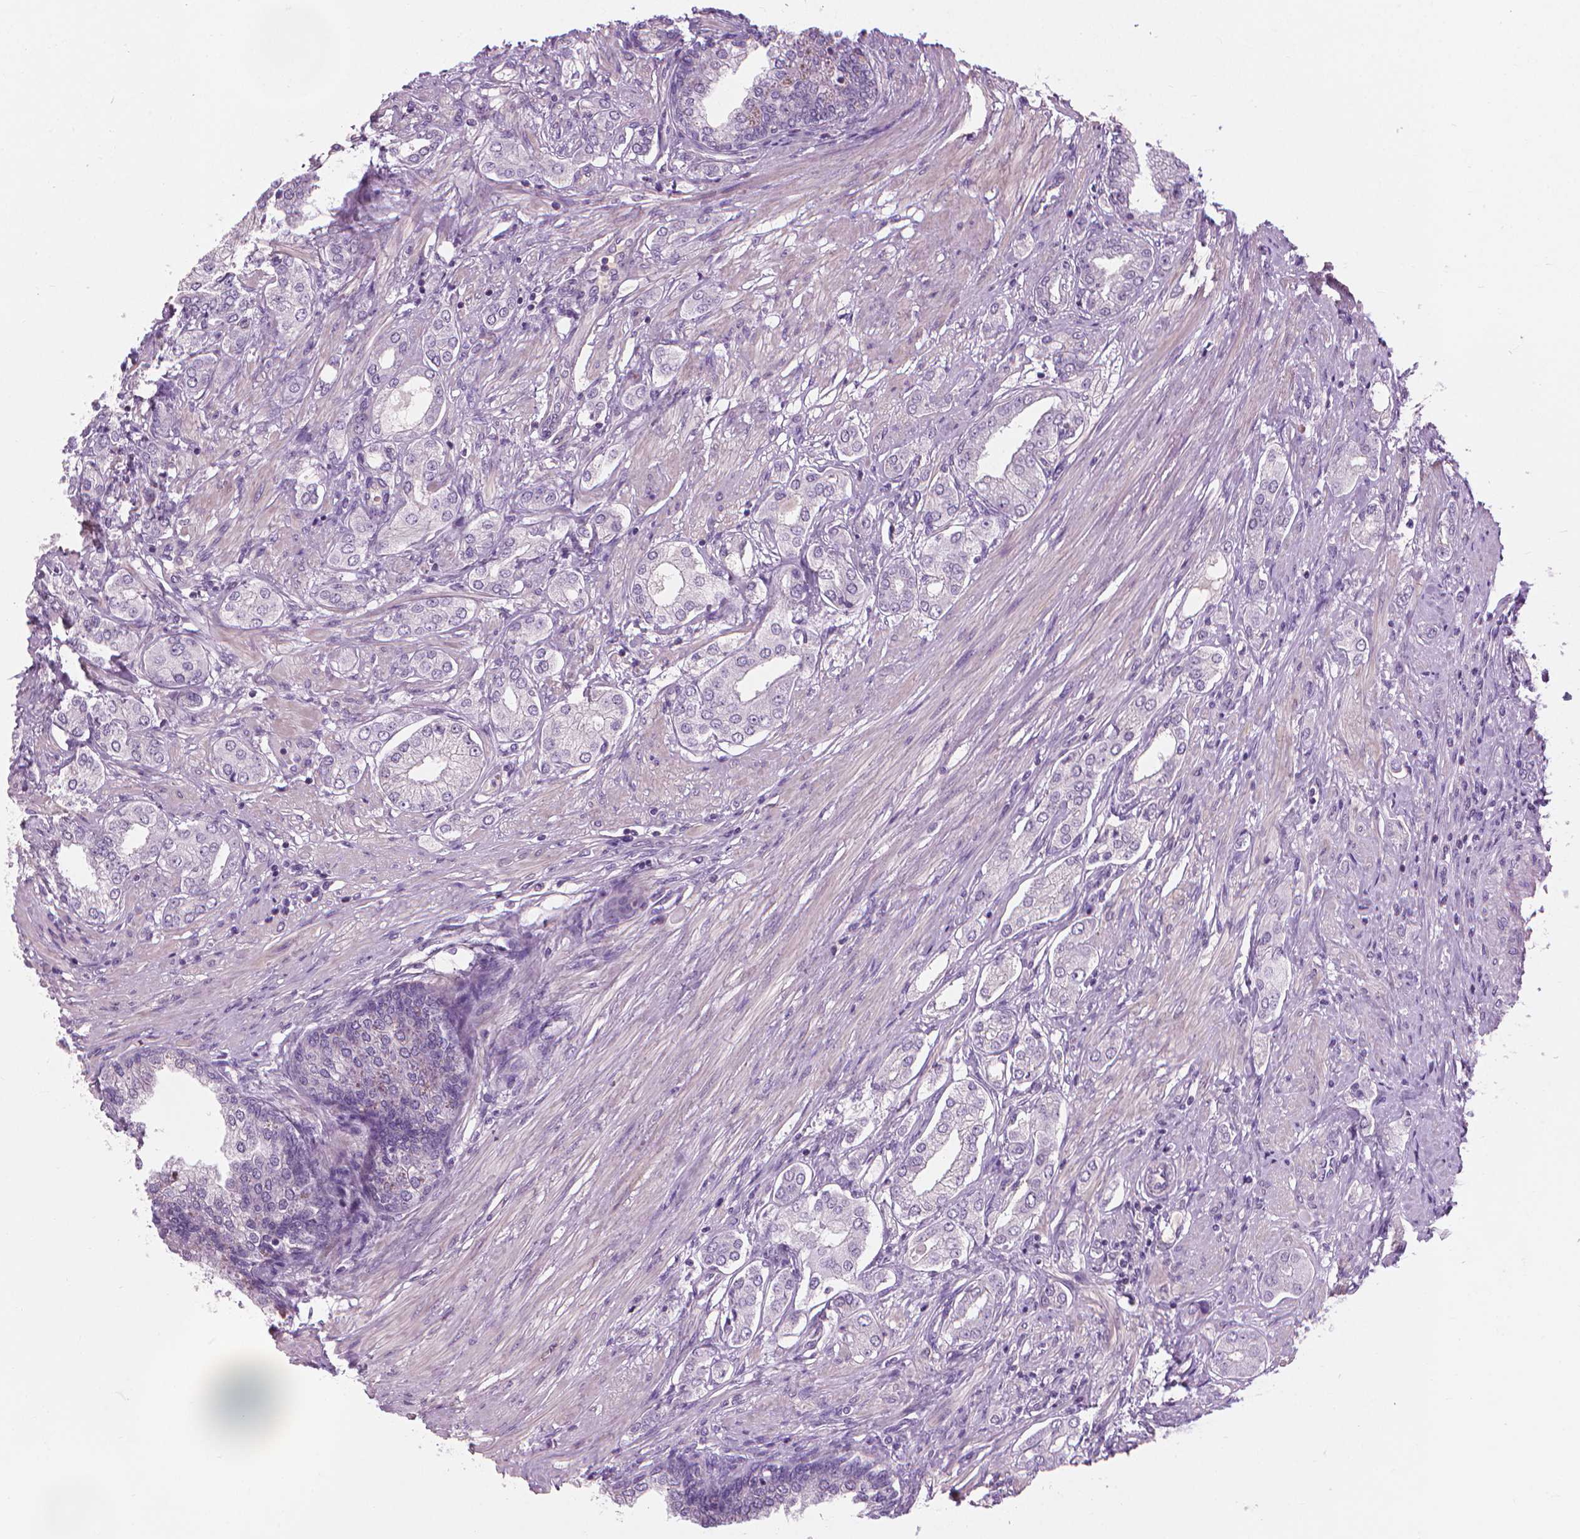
{"staining": {"intensity": "negative", "quantity": "none", "location": "none"}, "tissue": "prostate cancer", "cell_type": "Tumor cells", "image_type": "cancer", "snomed": [{"axis": "morphology", "description": "Adenocarcinoma, NOS"}, {"axis": "topography", "description": "Prostate"}], "caption": "High magnification brightfield microscopy of prostate cancer (adenocarcinoma) stained with DAB (brown) and counterstained with hematoxylin (blue): tumor cells show no significant staining.", "gene": "SAXO2", "patient": {"sex": "male", "age": 63}}